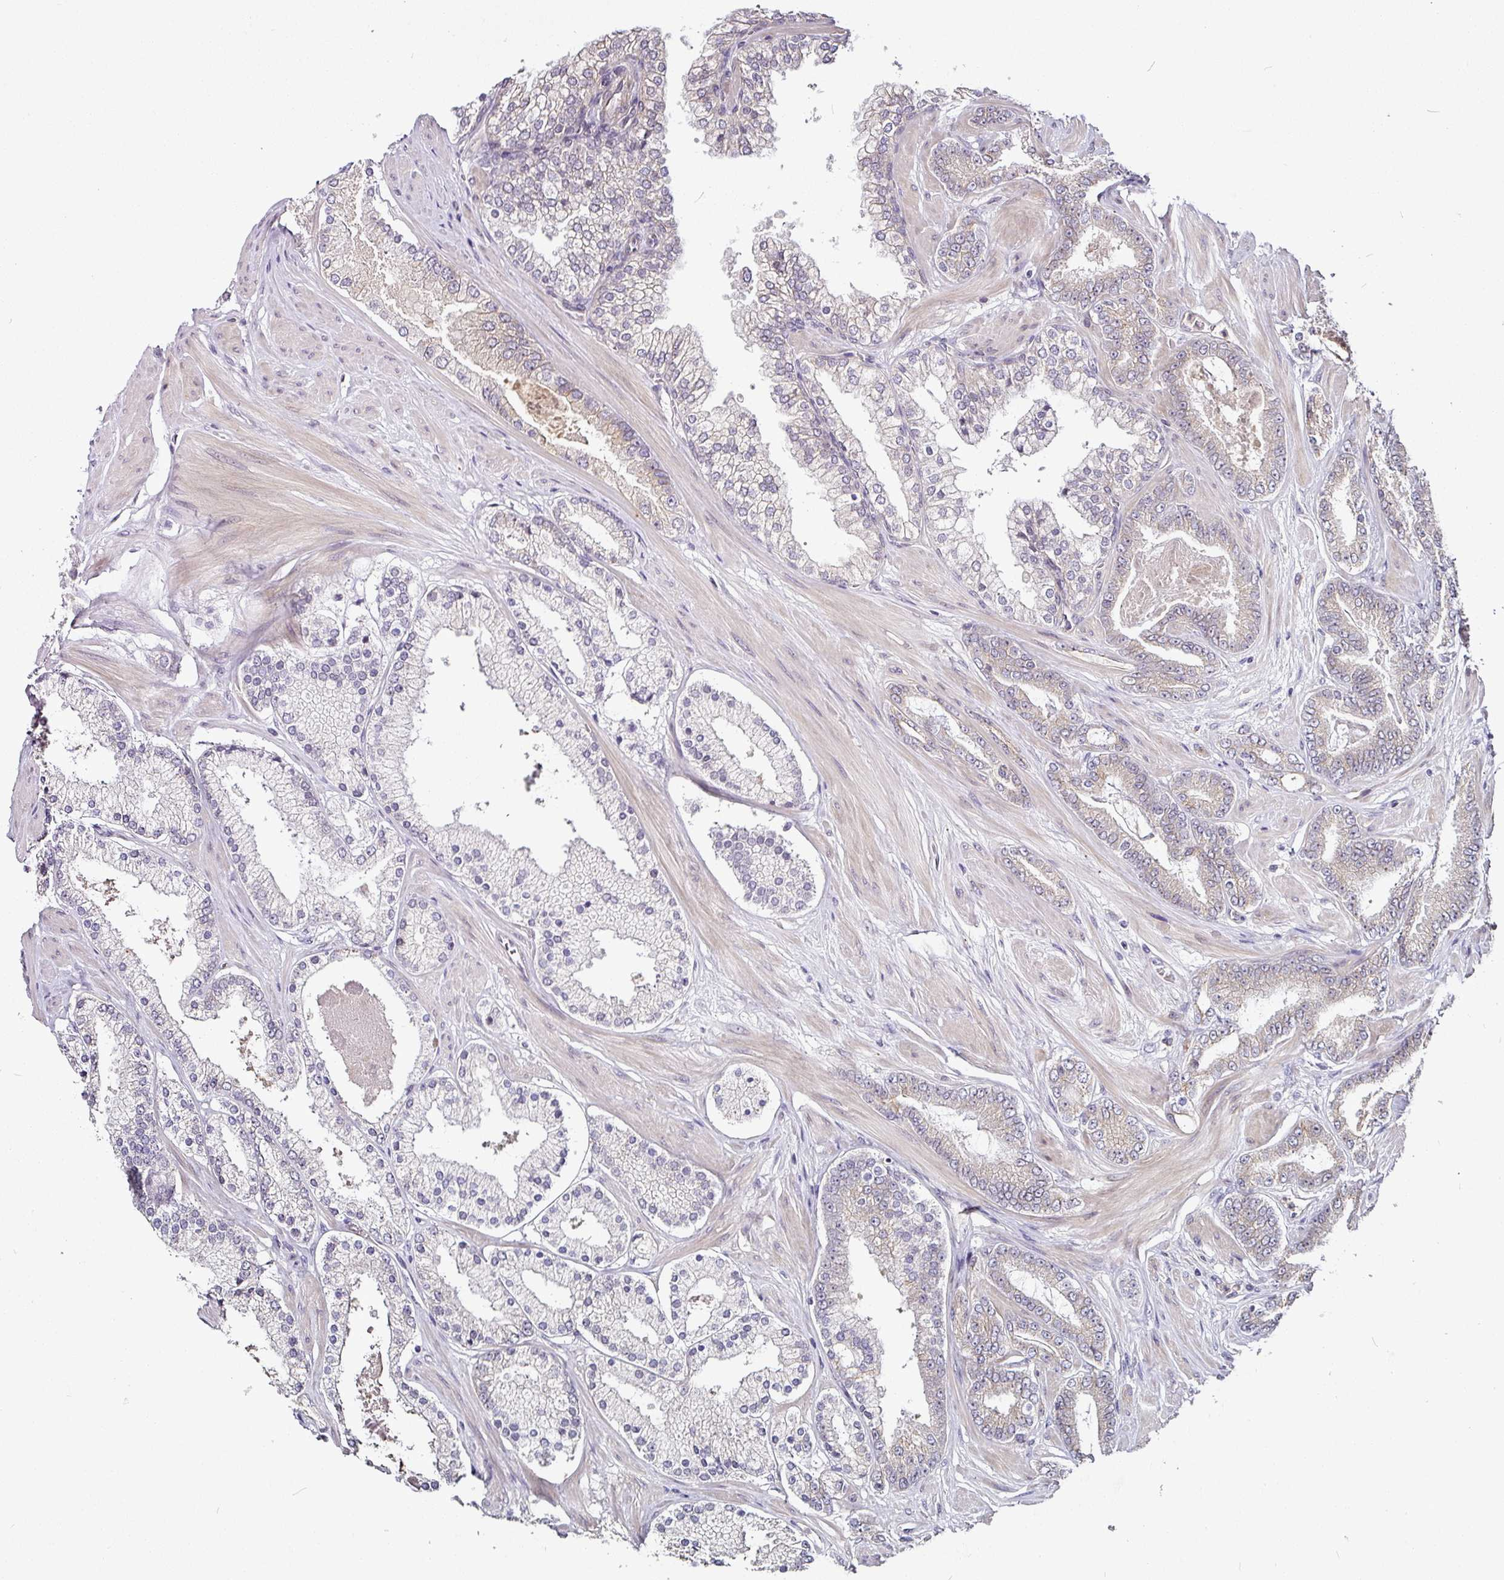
{"staining": {"intensity": "negative", "quantity": "none", "location": "none"}, "tissue": "prostate cancer", "cell_type": "Tumor cells", "image_type": "cancer", "snomed": [{"axis": "morphology", "description": "Adenocarcinoma, Low grade"}, {"axis": "topography", "description": "Prostate"}], "caption": "Adenocarcinoma (low-grade) (prostate) stained for a protein using IHC displays no positivity tumor cells.", "gene": "DCAF13", "patient": {"sex": "male", "age": 42}}